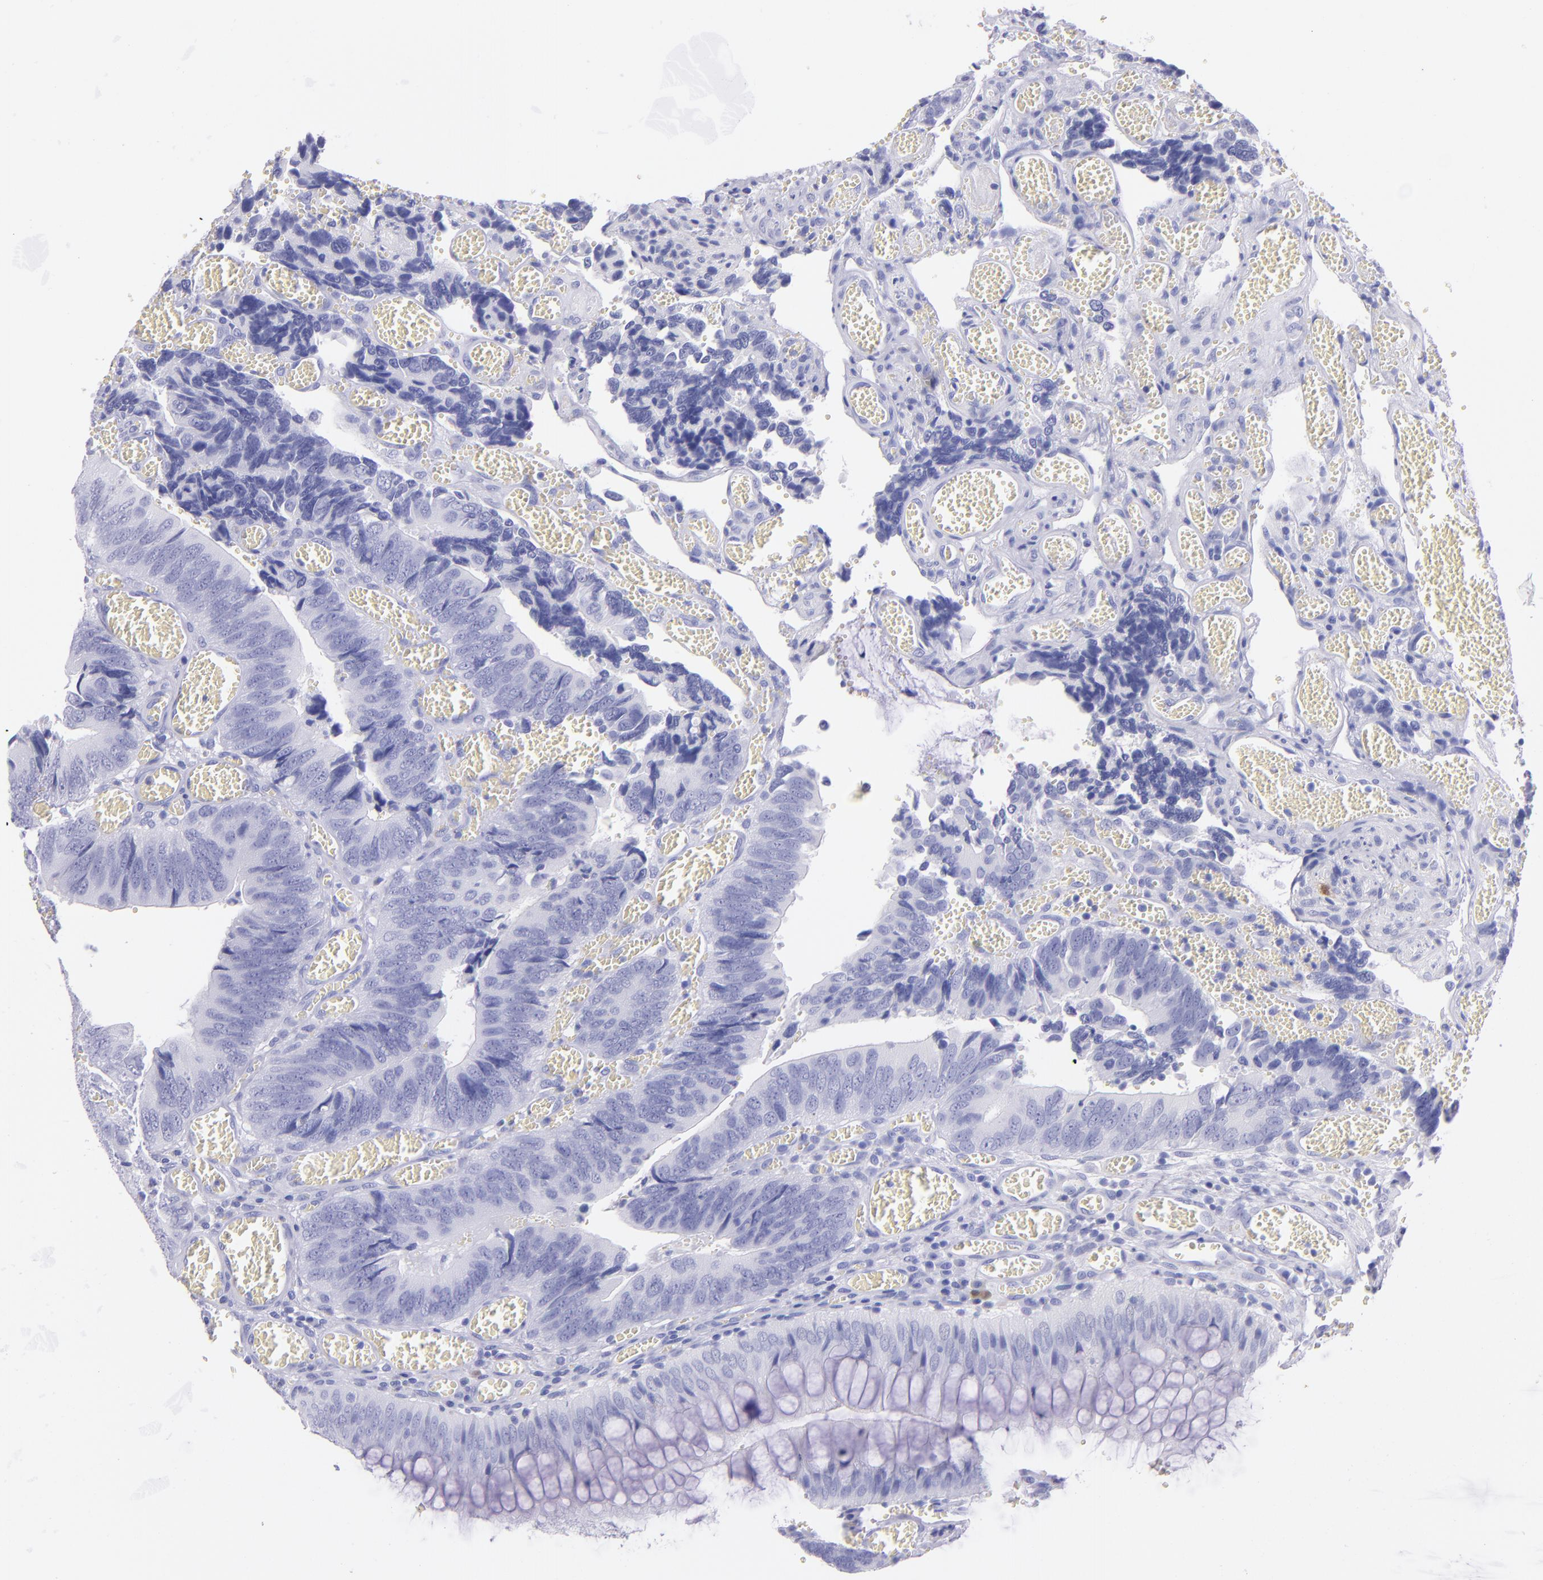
{"staining": {"intensity": "negative", "quantity": "none", "location": "none"}, "tissue": "colorectal cancer", "cell_type": "Tumor cells", "image_type": "cancer", "snomed": [{"axis": "morphology", "description": "Adenocarcinoma, NOS"}, {"axis": "topography", "description": "Colon"}], "caption": "IHC micrograph of neoplastic tissue: human colorectal cancer (adenocarcinoma) stained with DAB (3,3'-diaminobenzidine) exhibits no significant protein positivity in tumor cells.", "gene": "UCHL1", "patient": {"sex": "male", "age": 72}}